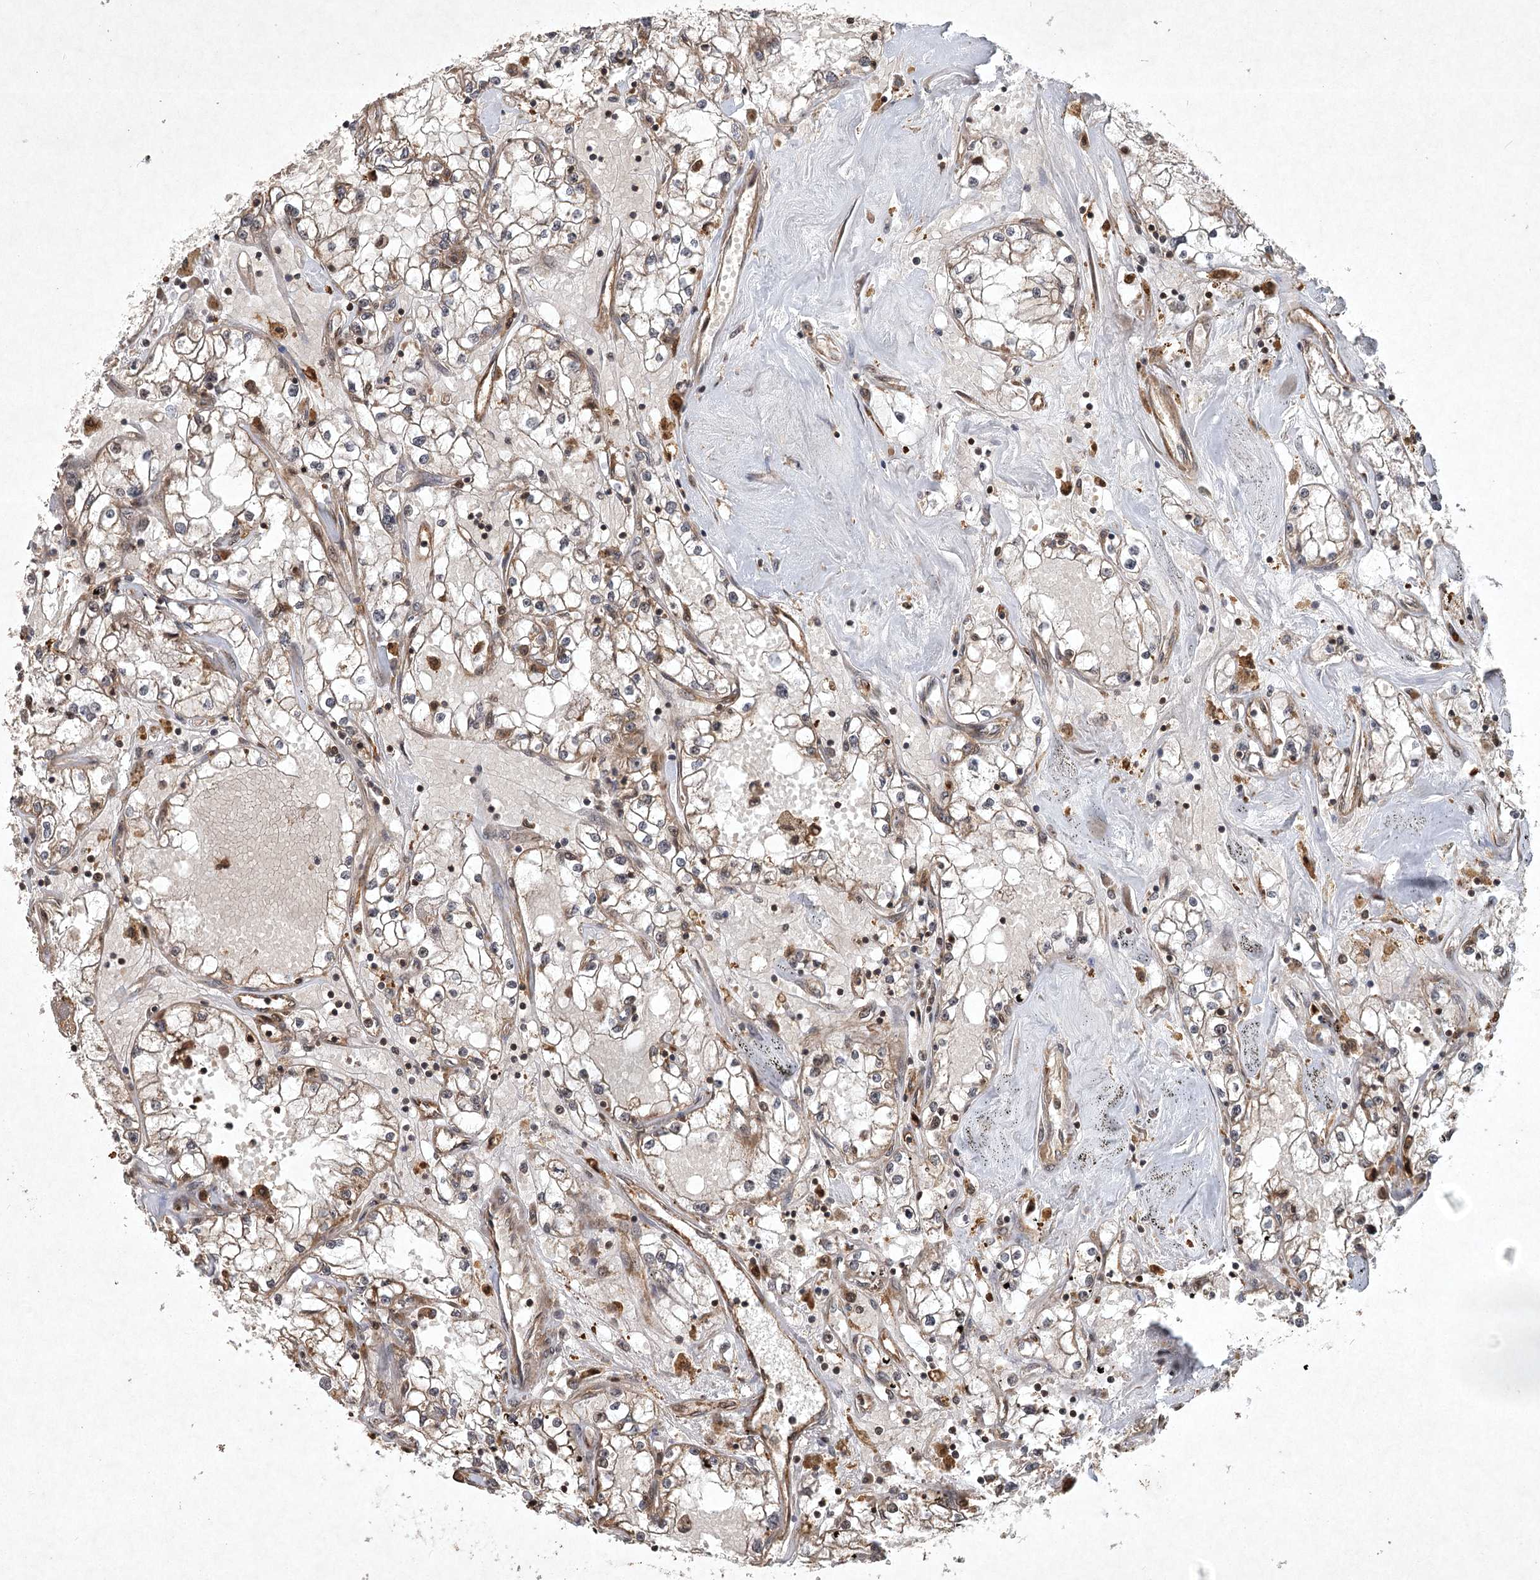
{"staining": {"intensity": "weak", "quantity": ">75%", "location": "cytoplasmic/membranous"}, "tissue": "renal cancer", "cell_type": "Tumor cells", "image_type": "cancer", "snomed": [{"axis": "morphology", "description": "Adenocarcinoma, NOS"}, {"axis": "topography", "description": "Kidney"}], "caption": "A brown stain labels weak cytoplasmic/membranous positivity of a protein in renal cancer (adenocarcinoma) tumor cells.", "gene": "INSIG2", "patient": {"sex": "male", "age": 56}}